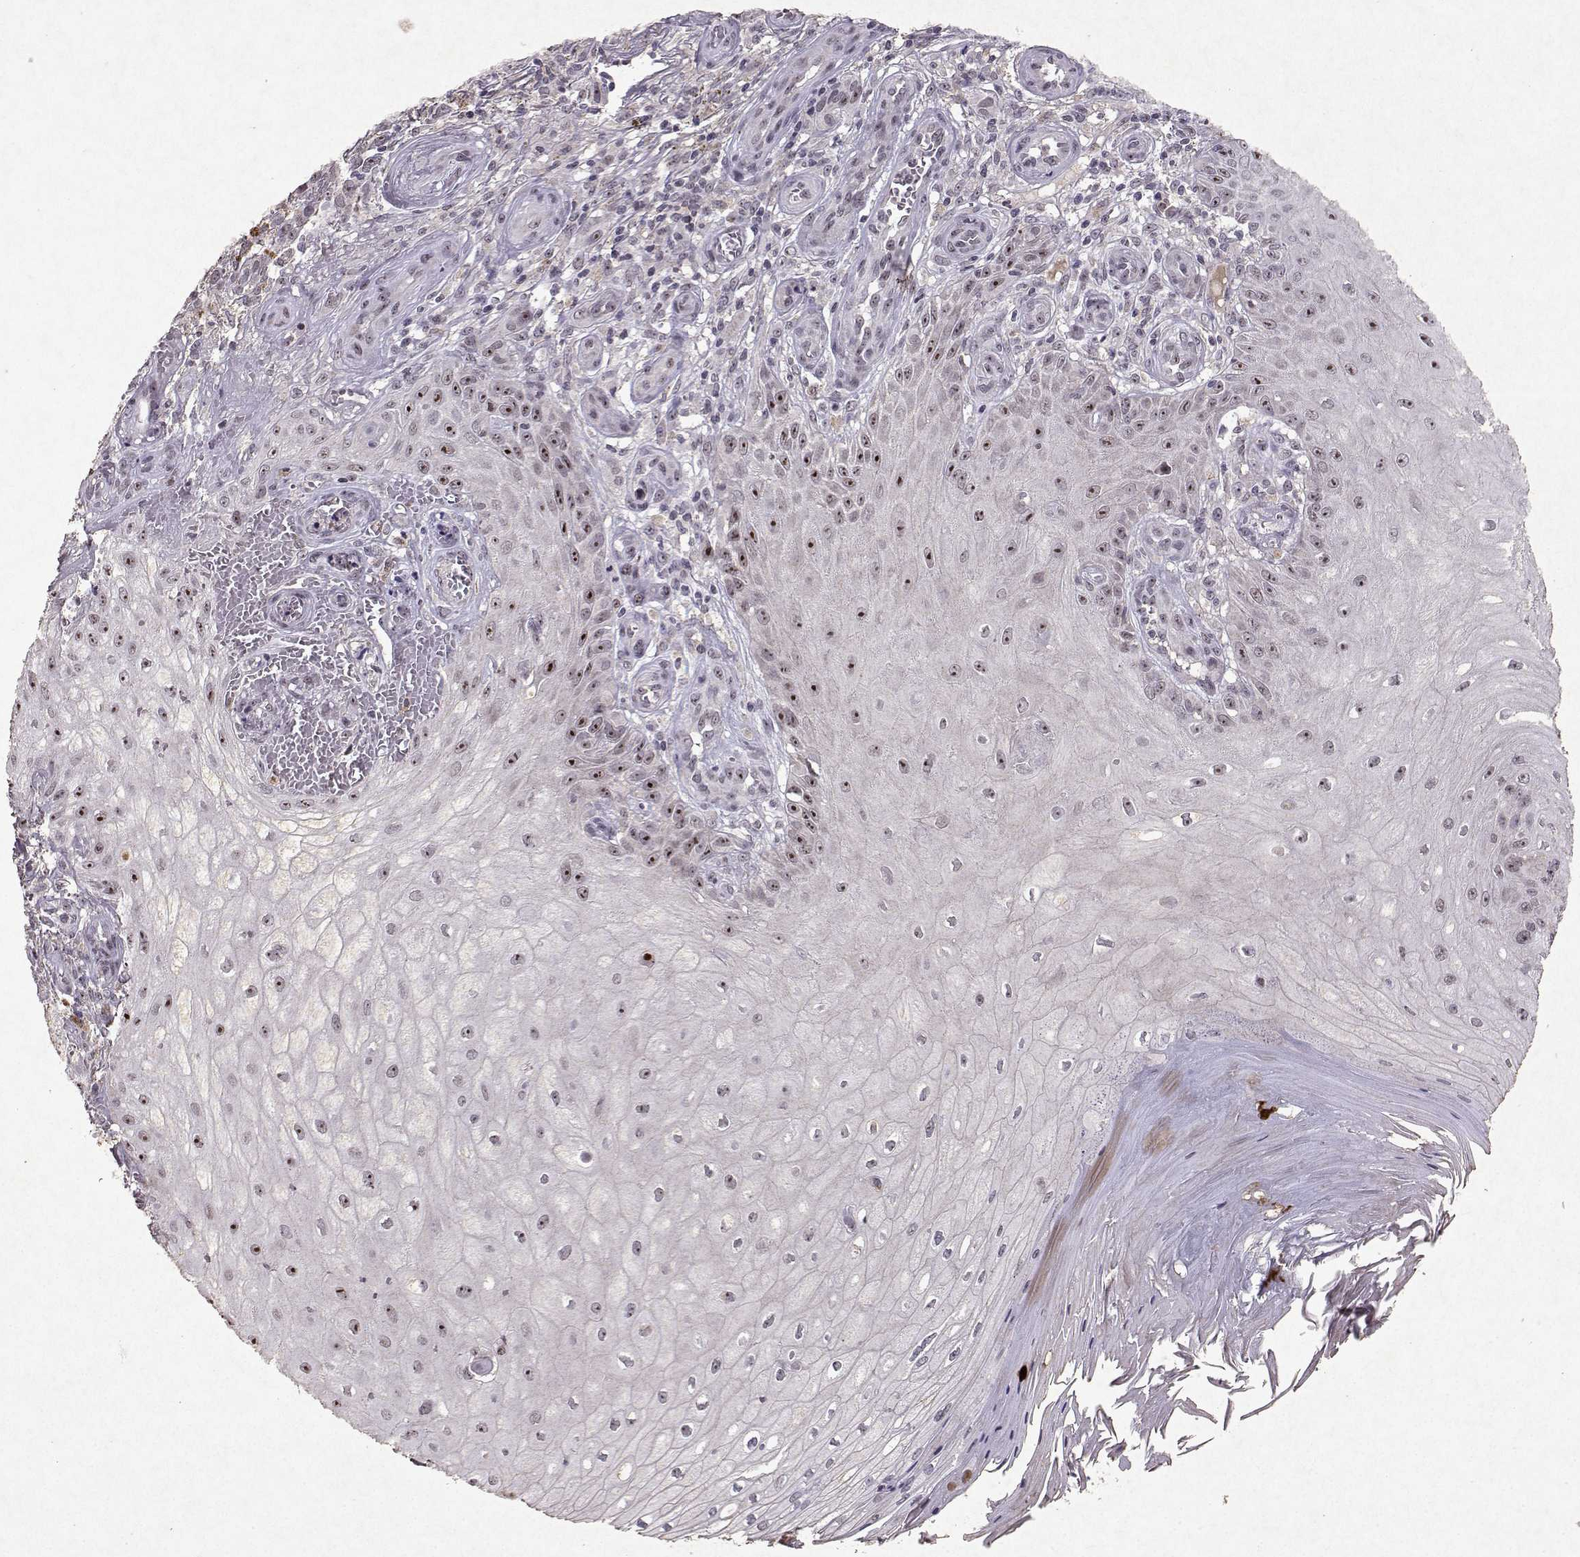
{"staining": {"intensity": "strong", "quantity": "25%-75%", "location": "nuclear"}, "tissue": "melanoma", "cell_type": "Tumor cells", "image_type": "cancer", "snomed": [{"axis": "morphology", "description": "Malignant melanoma, NOS"}, {"axis": "topography", "description": "Skin"}], "caption": "Protein positivity by IHC shows strong nuclear expression in about 25%-75% of tumor cells in malignant melanoma. (brown staining indicates protein expression, while blue staining denotes nuclei).", "gene": "DDX56", "patient": {"sex": "female", "age": 53}}